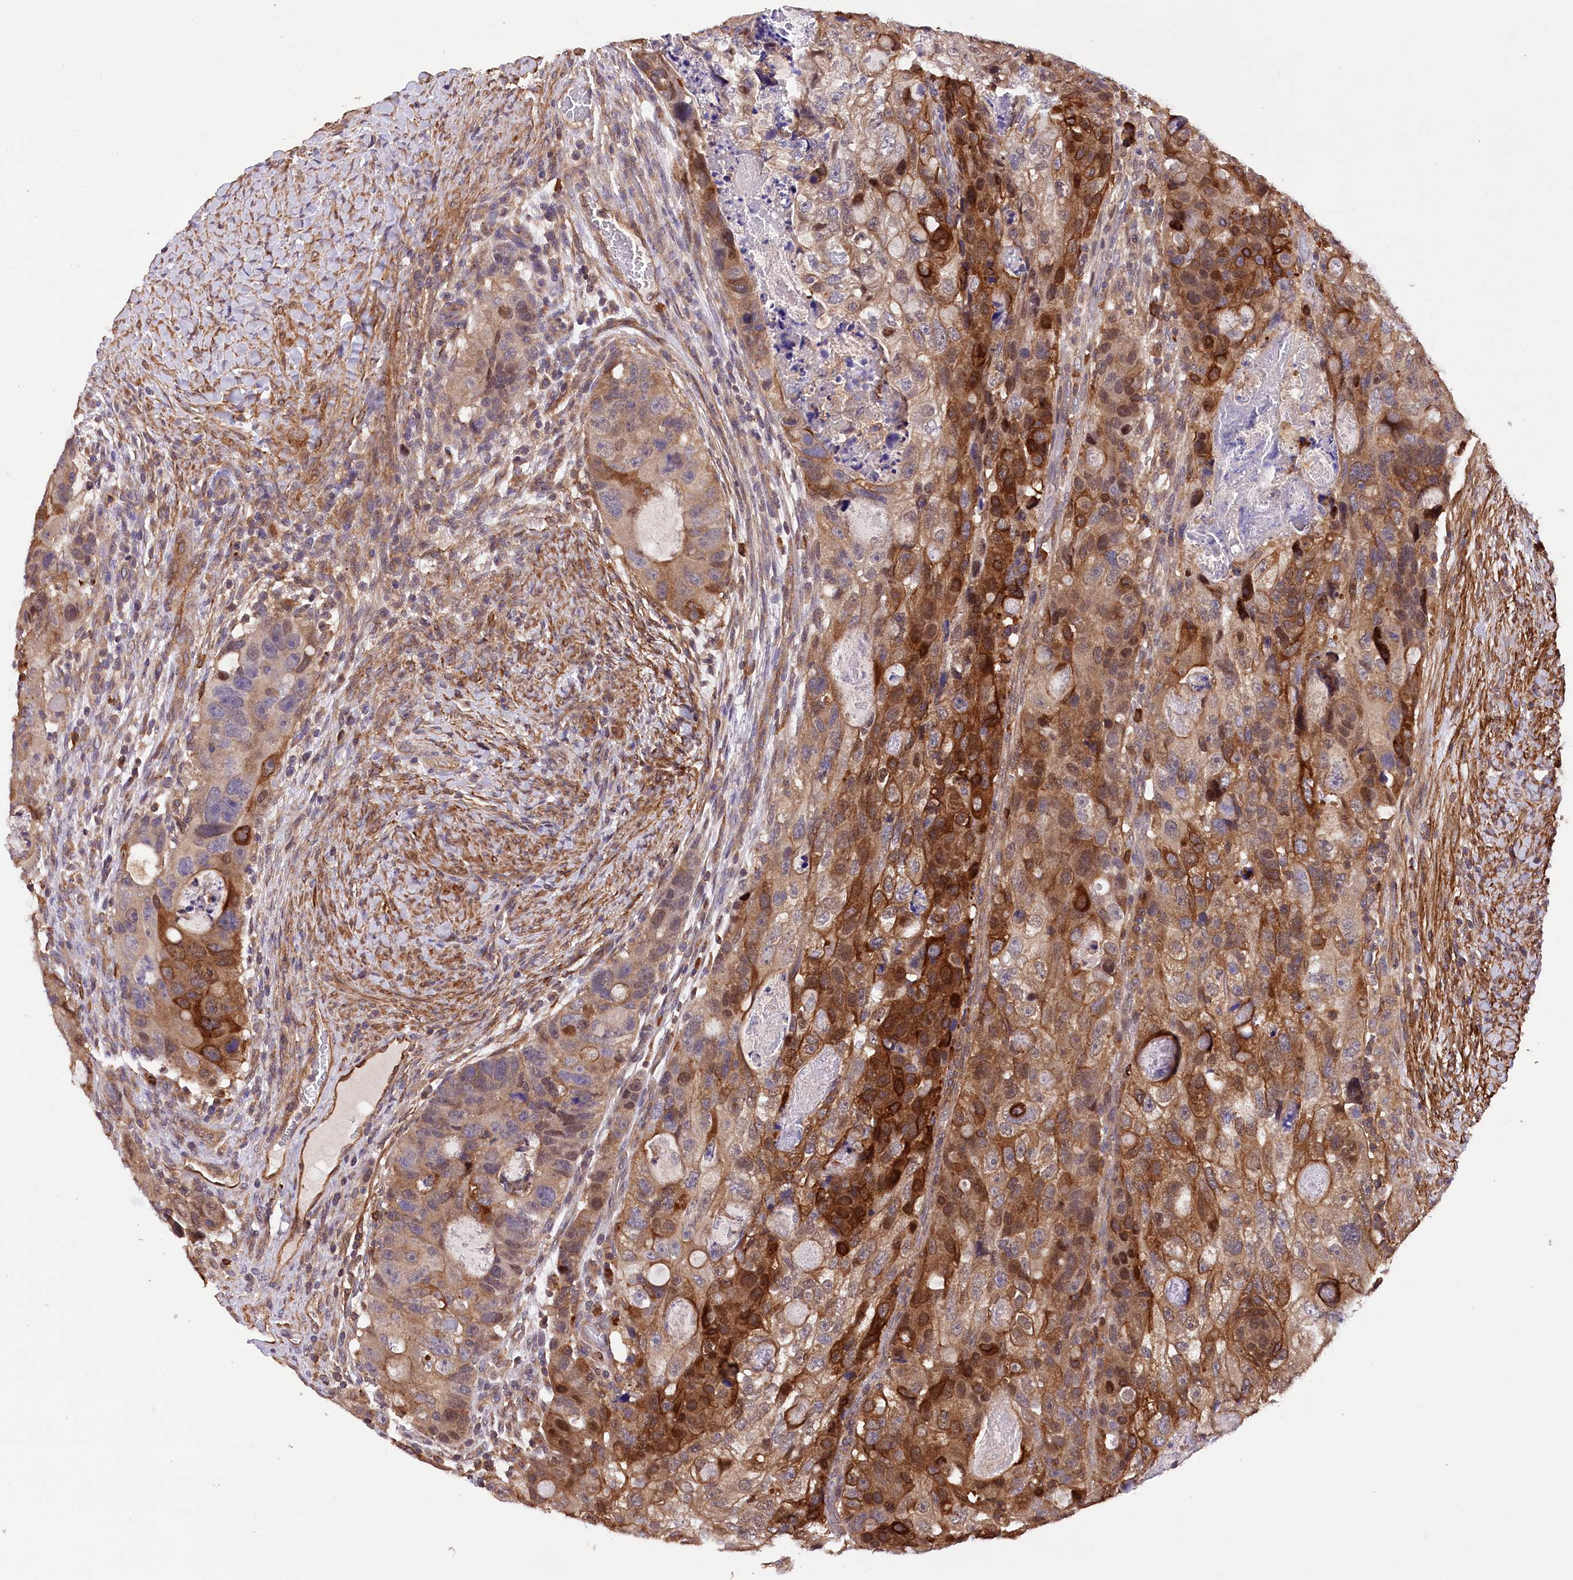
{"staining": {"intensity": "strong", "quantity": "25%-75%", "location": "cytoplasmic/membranous,nuclear"}, "tissue": "colorectal cancer", "cell_type": "Tumor cells", "image_type": "cancer", "snomed": [{"axis": "morphology", "description": "Adenocarcinoma, NOS"}, {"axis": "topography", "description": "Rectum"}], "caption": "Immunohistochemical staining of colorectal cancer reveals high levels of strong cytoplasmic/membranous and nuclear protein positivity in approximately 25%-75% of tumor cells.", "gene": "DPP3", "patient": {"sex": "male", "age": 59}}